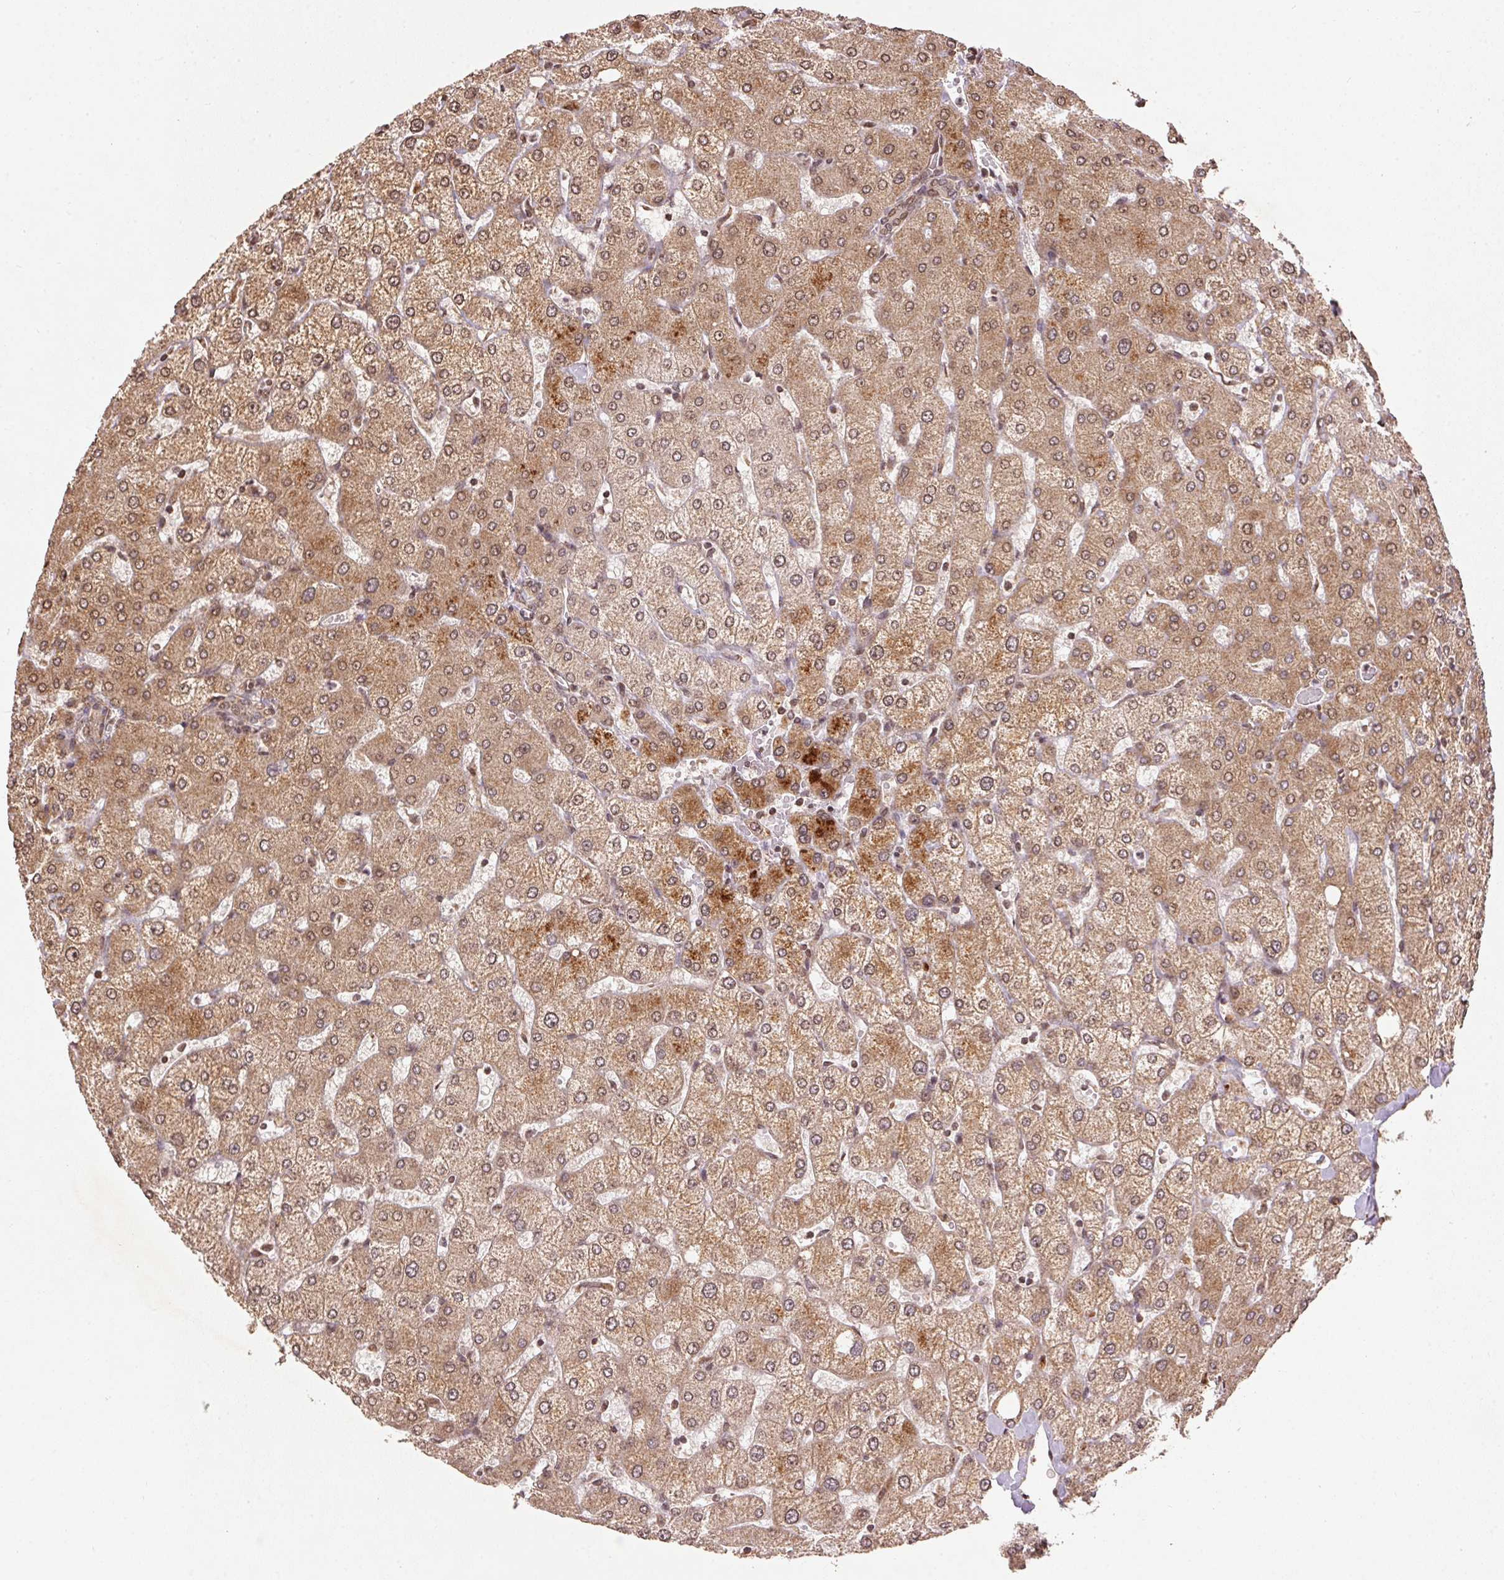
{"staining": {"intensity": "negative", "quantity": "none", "location": "none"}, "tissue": "liver", "cell_type": "Cholangiocytes", "image_type": "normal", "snomed": [{"axis": "morphology", "description": "Normal tissue, NOS"}, {"axis": "topography", "description": "Liver"}], "caption": "Immunohistochemistry of normal liver displays no expression in cholangiocytes.", "gene": "SPRED2", "patient": {"sex": "female", "age": 54}}